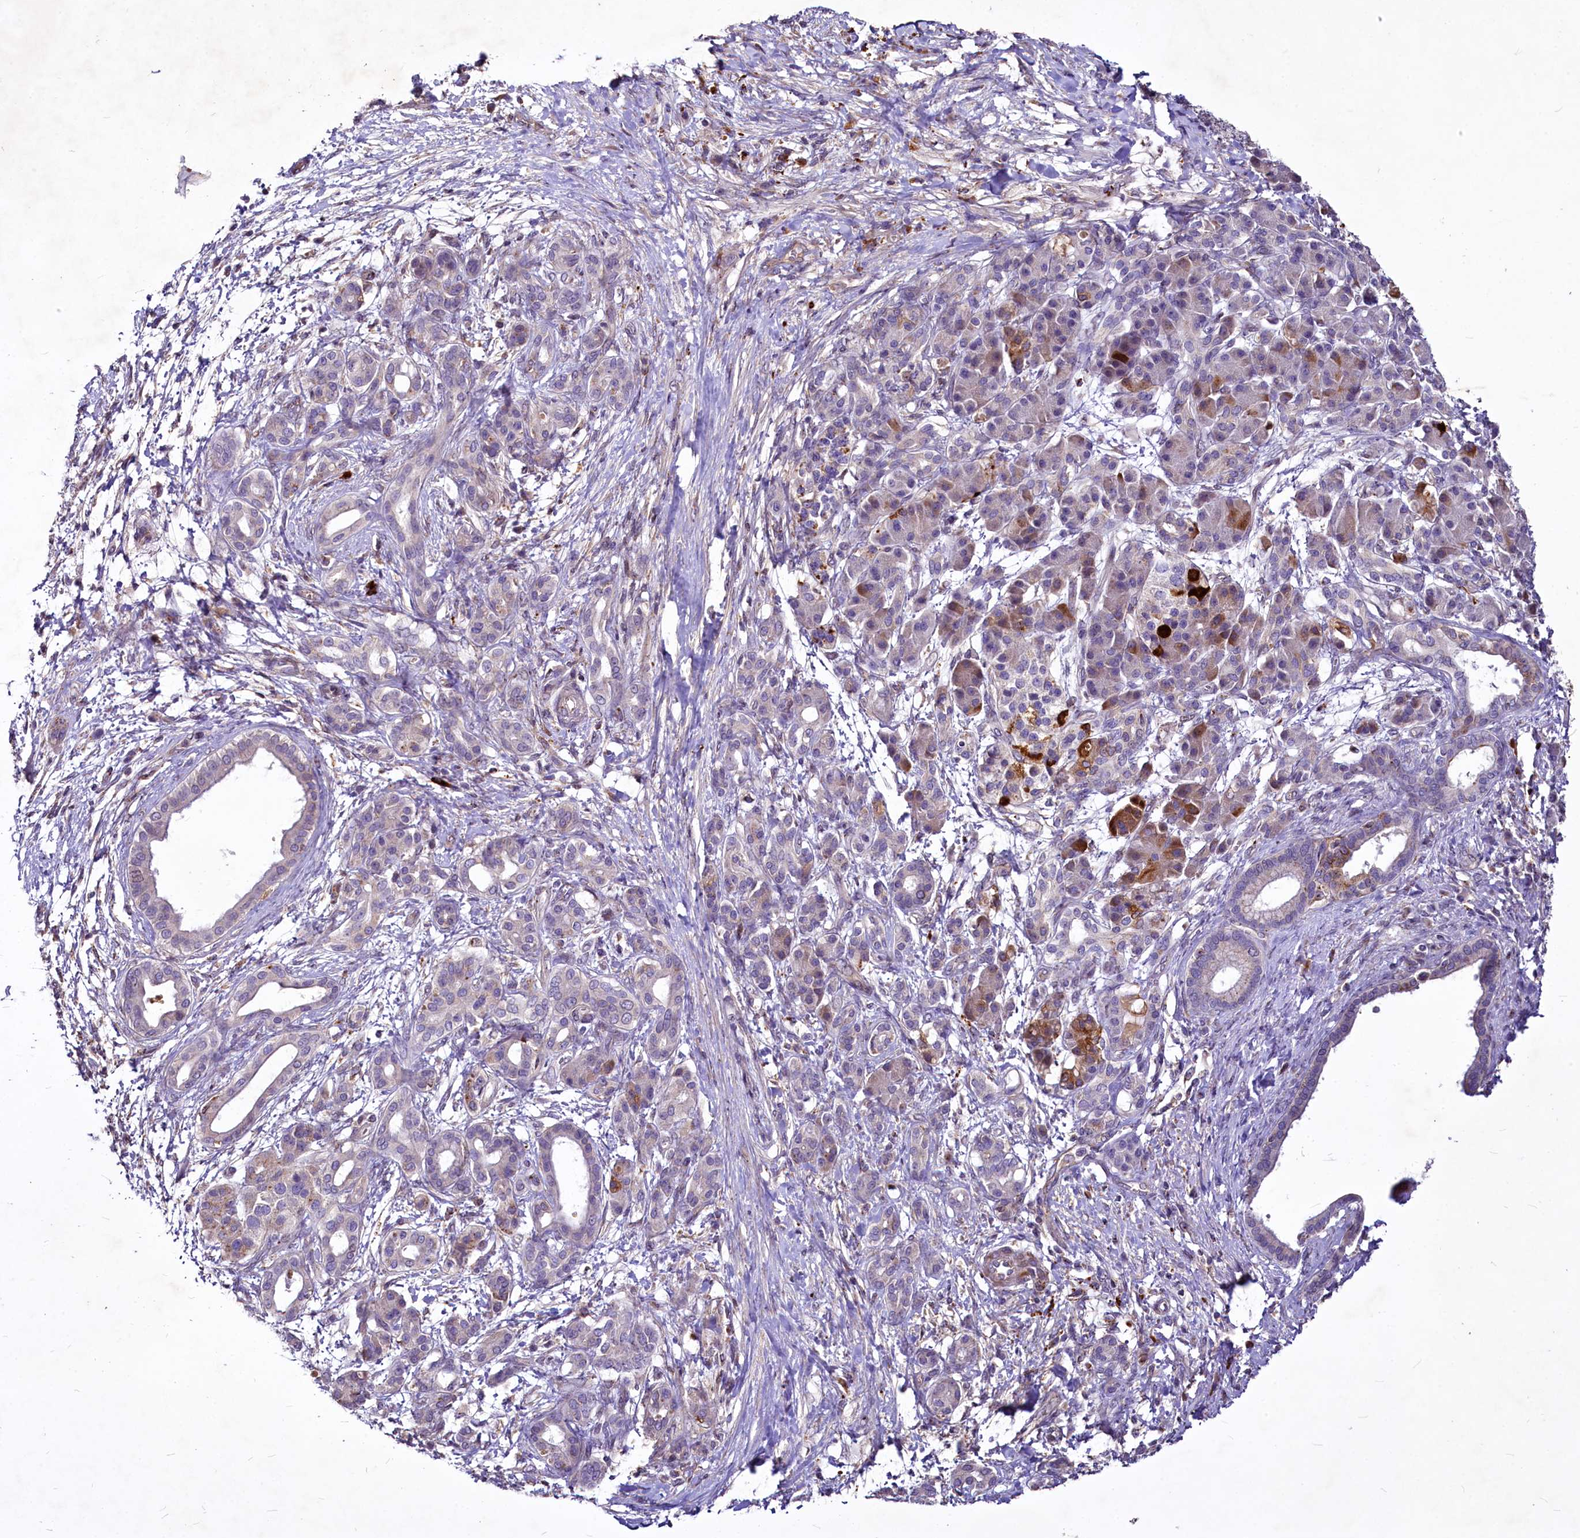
{"staining": {"intensity": "negative", "quantity": "none", "location": "none"}, "tissue": "pancreatic cancer", "cell_type": "Tumor cells", "image_type": "cancer", "snomed": [{"axis": "morphology", "description": "Adenocarcinoma, NOS"}, {"axis": "topography", "description": "Pancreas"}], "caption": "This image is of adenocarcinoma (pancreatic) stained with immunohistochemistry to label a protein in brown with the nuclei are counter-stained blue. There is no positivity in tumor cells.", "gene": "C11orf86", "patient": {"sex": "female", "age": 55}}